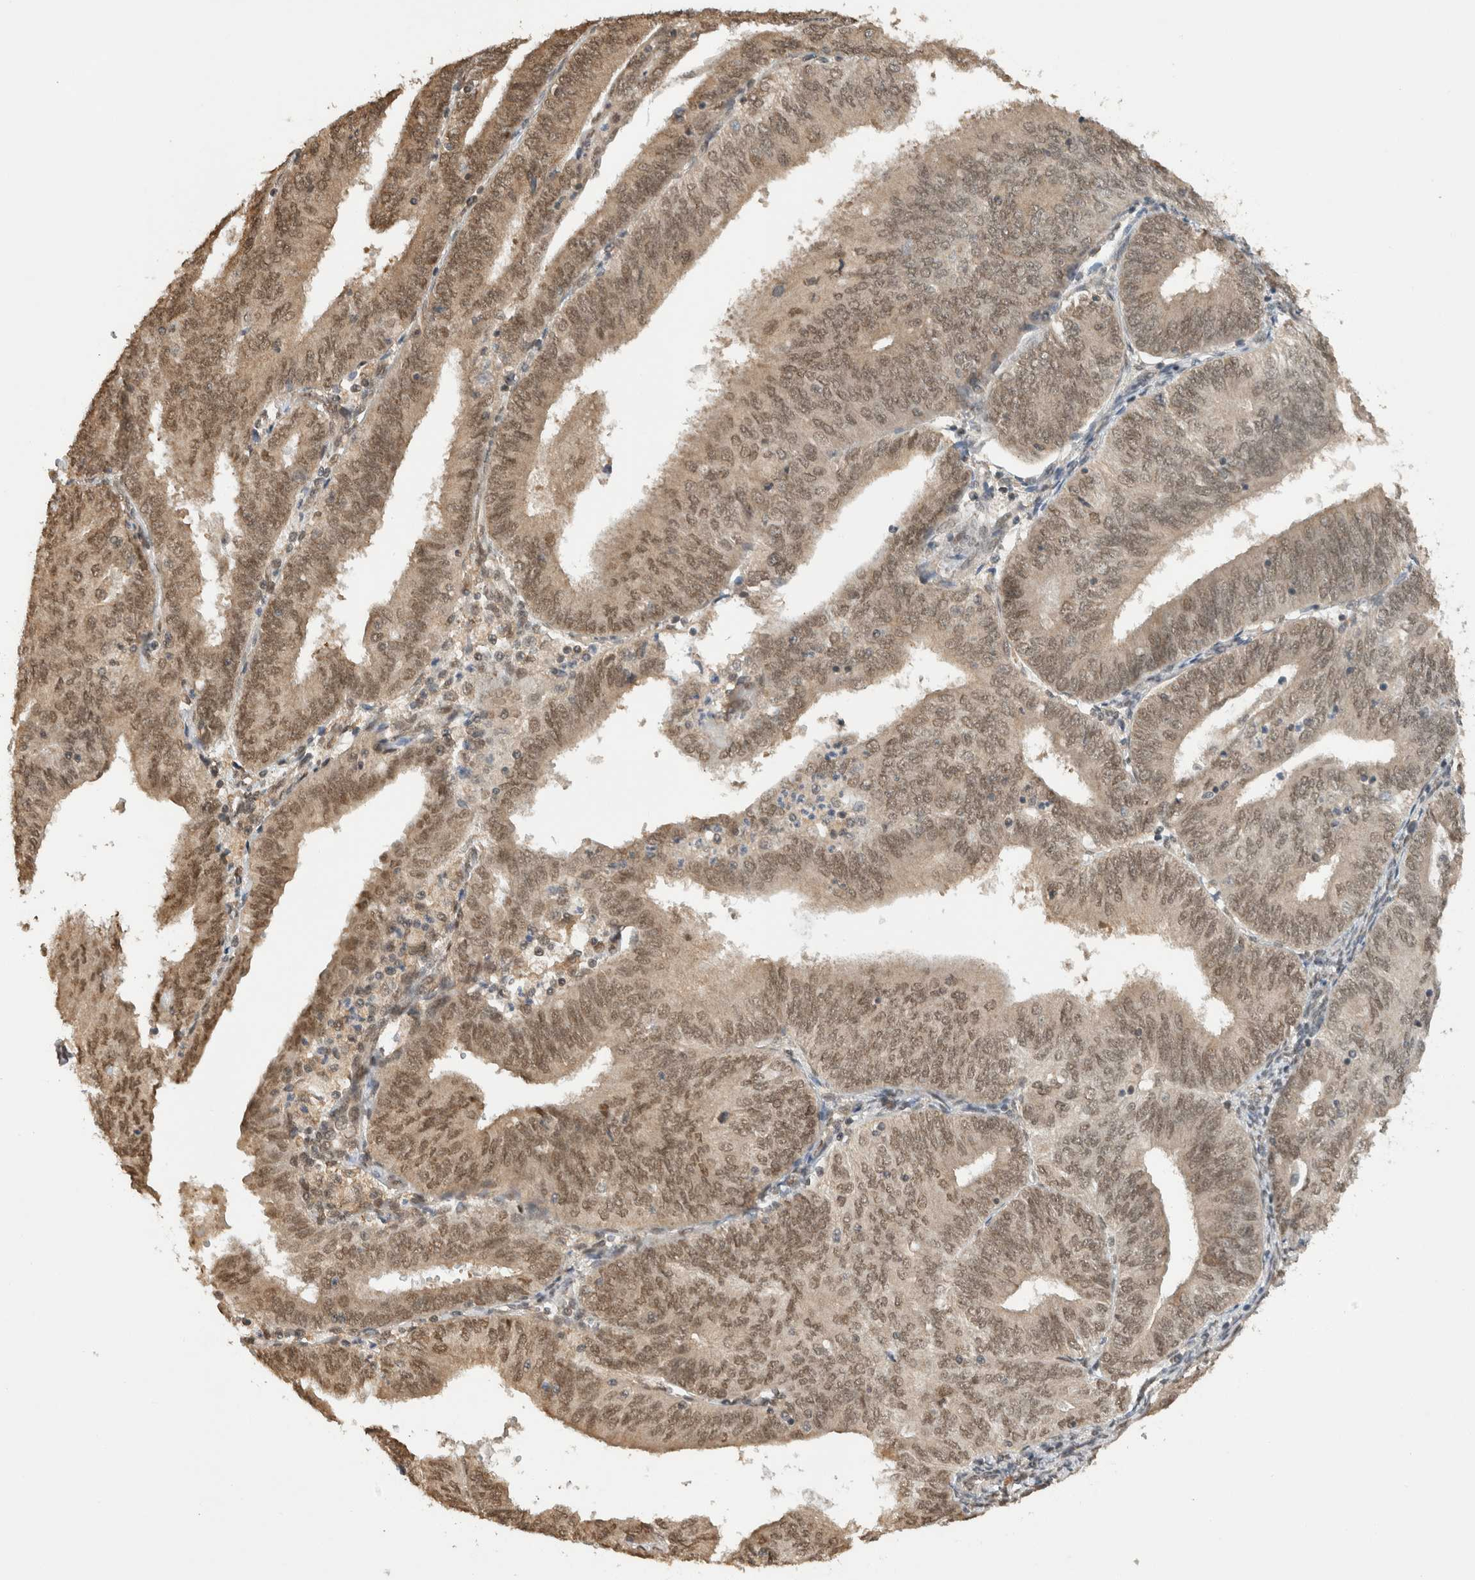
{"staining": {"intensity": "moderate", "quantity": ">75%", "location": "cytoplasmic/membranous,nuclear"}, "tissue": "endometrial cancer", "cell_type": "Tumor cells", "image_type": "cancer", "snomed": [{"axis": "morphology", "description": "Adenocarcinoma, NOS"}, {"axis": "topography", "description": "Endometrium"}], "caption": "Protein staining reveals moderate cytoplasmic/membranous and nuclear staining in approximately >75% of tumor cells in endometrial cancer.", "gene": "C1orf21", "patient": {"sex": "female", "age": 58}}